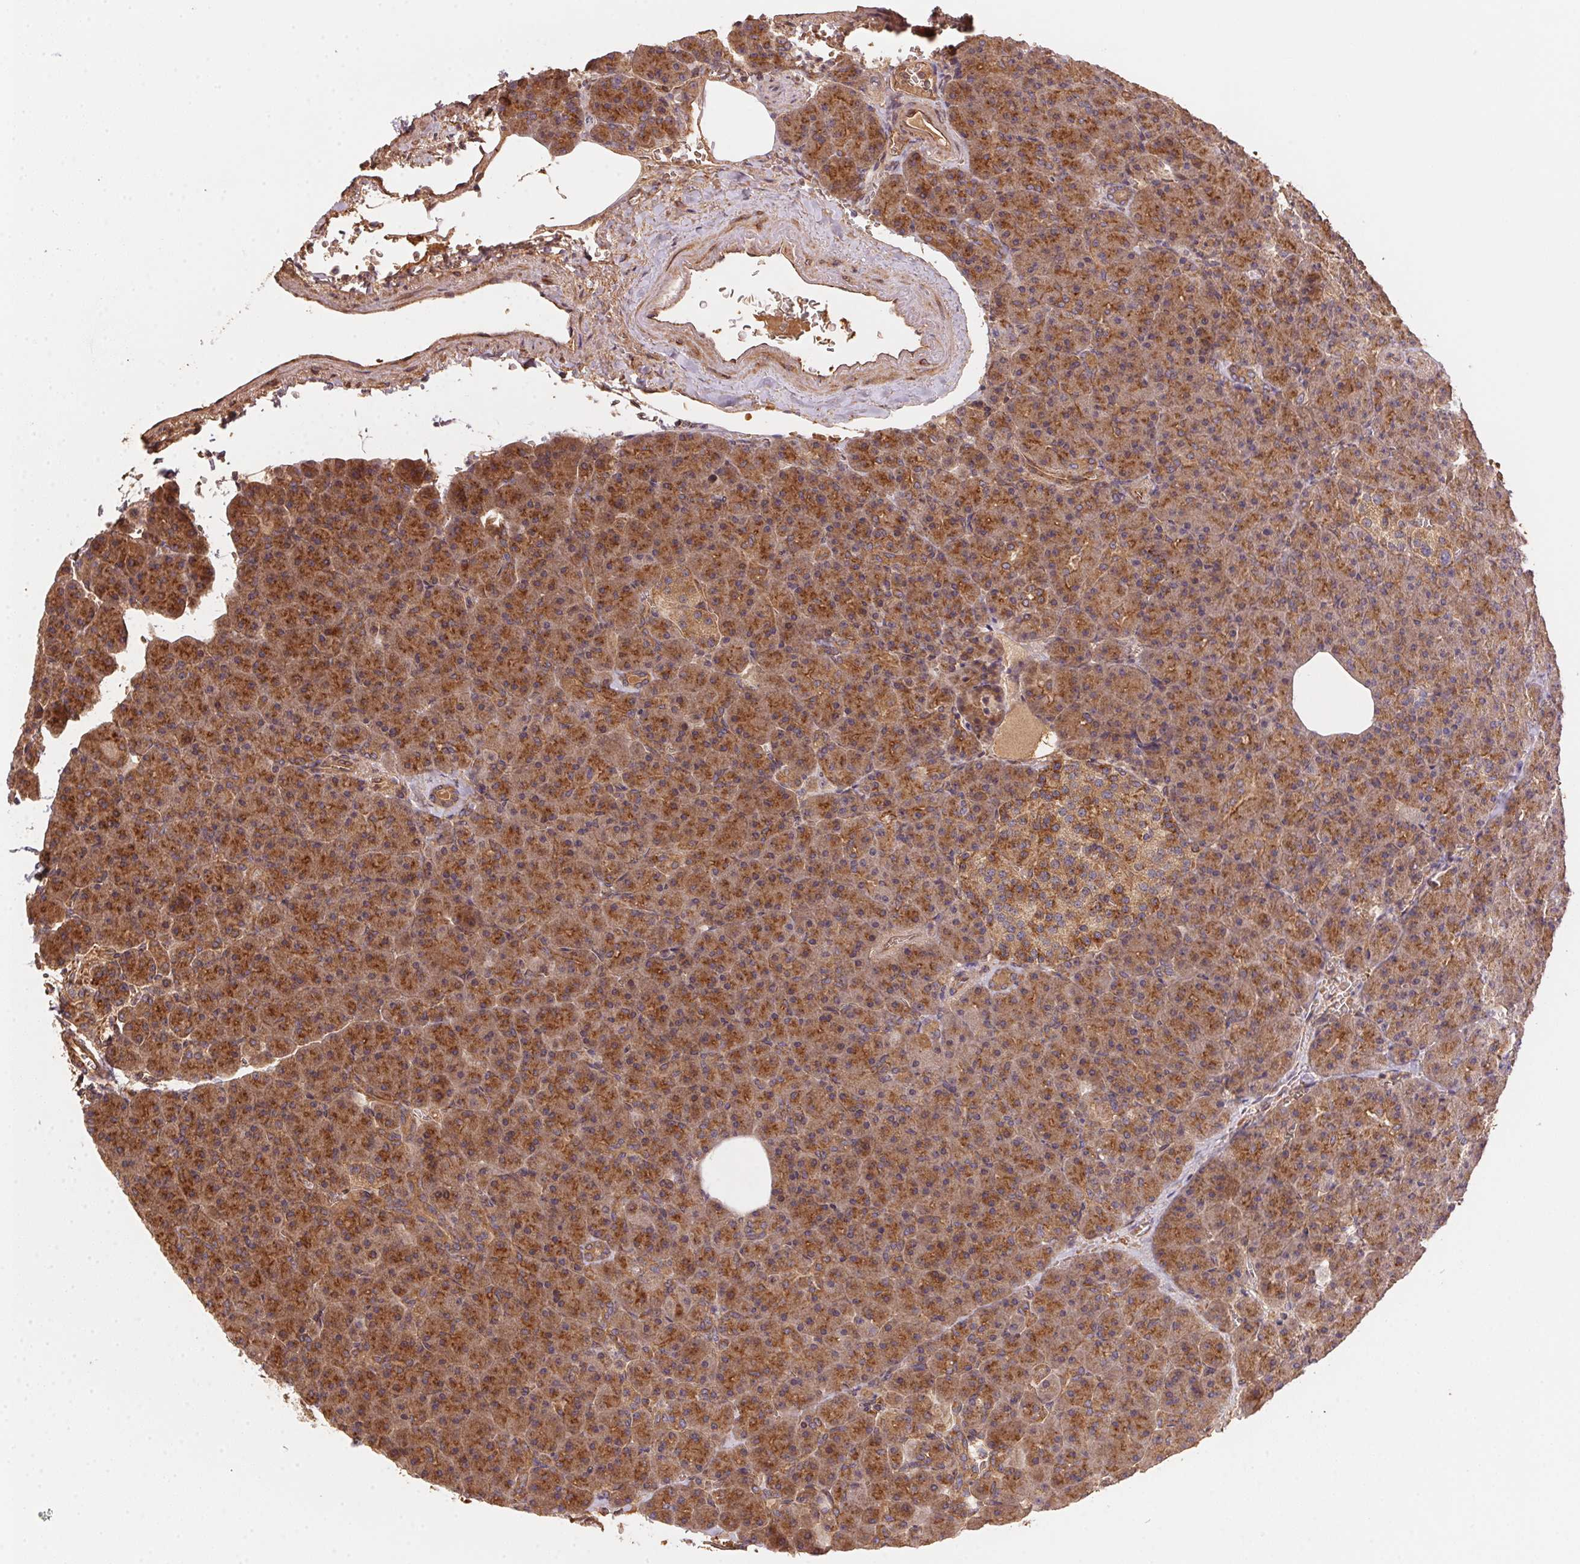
{"staining": {"intensity": "strong", "quantity": ">75%", "location": "cytoplasmic/membranous"}, "tissue": "pancreas", "cell_type": "Exocrine glandular cells", "image_type": "normal", "snomed": [{"axis": "morphology", "description": "Normal tissue, NOS"}, {"axis": "topography", "description": "Pancreas"}], "caption": "A brown stain labels strong cytoplasmic/membranous expression of a protein in exocrine glandular cells of benign human pancreas. (Brightfield microscopy of DAB IHC at high magnification).", "gene": "USE1", "patient": {"sex": "female", "age": 74}}